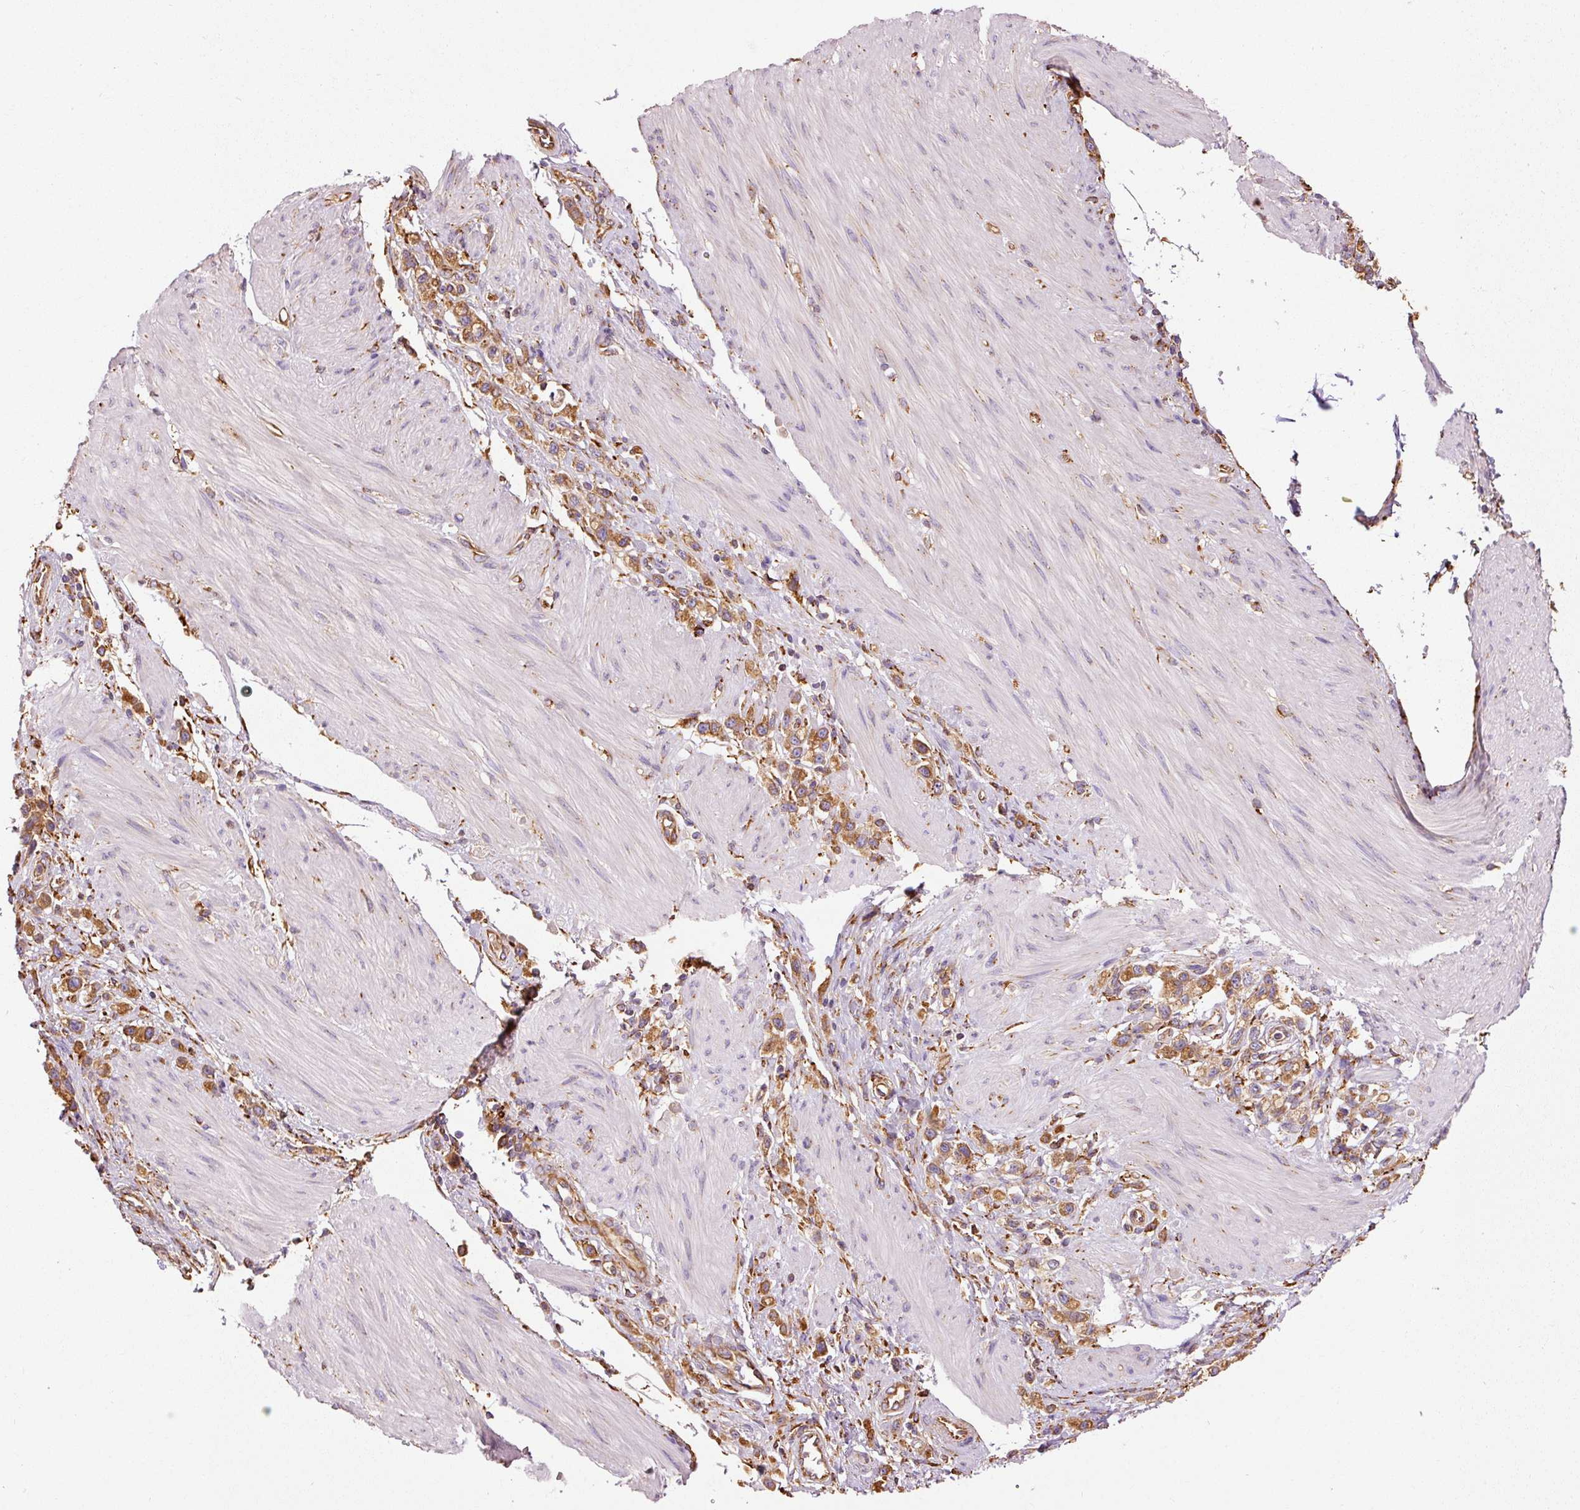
{"staining": {"intensity": "moderate", "quantity": ">75%", "location": "cytoplasmic/membranous"}, "tissue": "stomach cancer", "cell_type": "Tumor cells", "image_type": "cancer", "snomed": [{"axis": "morphology", "description": "Adenocarcinoma, NOS"}, {"axis": "topography", "description": "Stomach"}], "caption": "Stomach cancer tissue reveals moderate cytoplasmic/membranous expression in about >75% of tumor cells, visualized by immunohistochemistry.", "gene": "KLC1", "patient": {"sex": "female", "age": 65}}